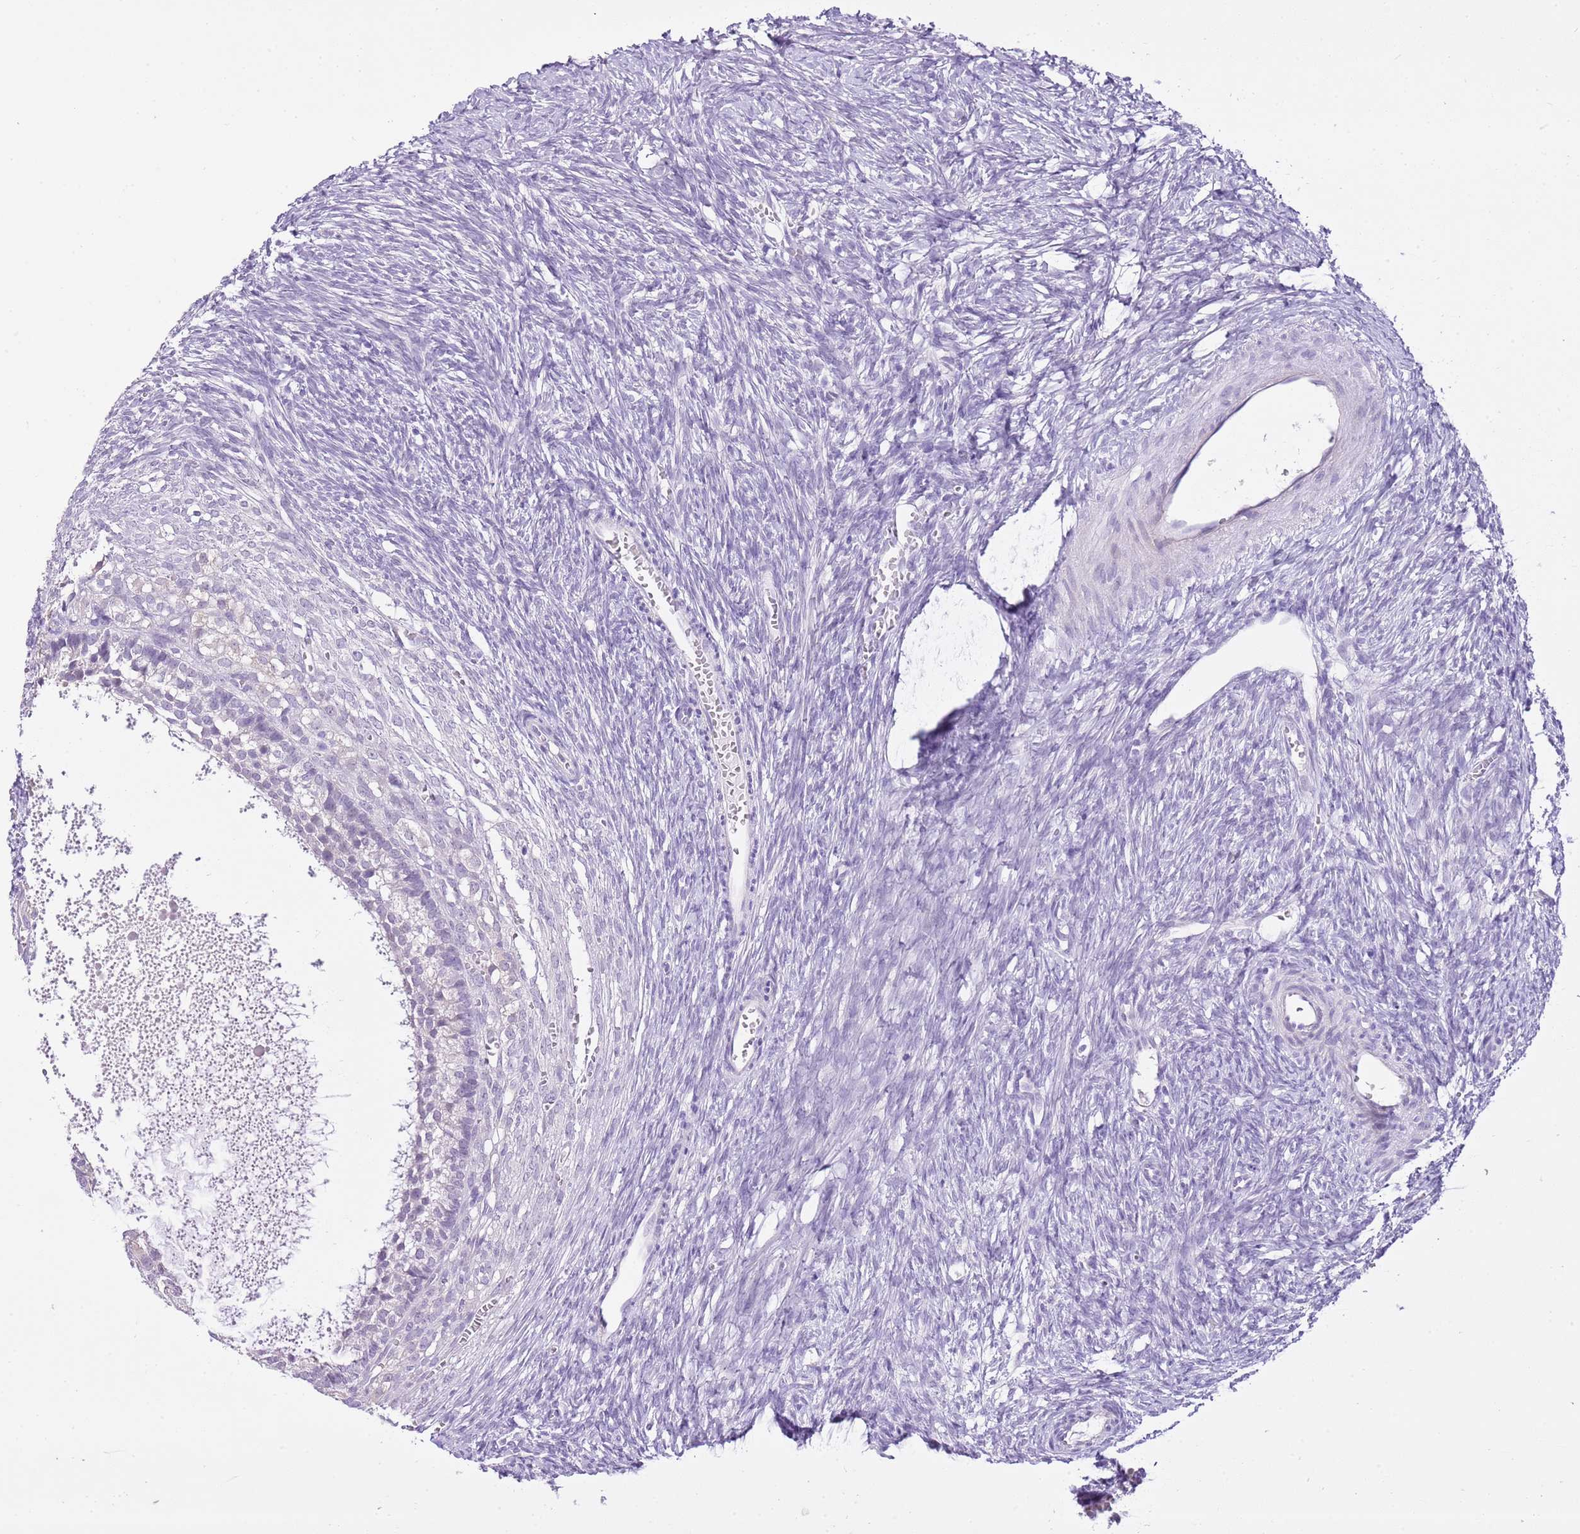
{"staining": {"intensity": "negative", "quantity": "none", "location": "none"}, "tissue": "ovary", "cell_type": "Follicle cells", "image_type": "normal", "snomed": [{"axis": "morphology", "description": "Normal tissue, NOS"}, {"axis": "morphology", "description": "Developmental malformation"}, {"axis": "topography", "description": "Ovary"}], "caption": "High power microscopy photomicrograph of an immunohistochemistry (IHC) photomicrograph of normal ovary, revealing no significant staining in follicle cells. (DAB (3,3'-diaminobenzidine) IHC visualized using brightfield microscopy, high magnification).", "gene": "XPO7", "patient": {"sex": "female", "age": 39}}